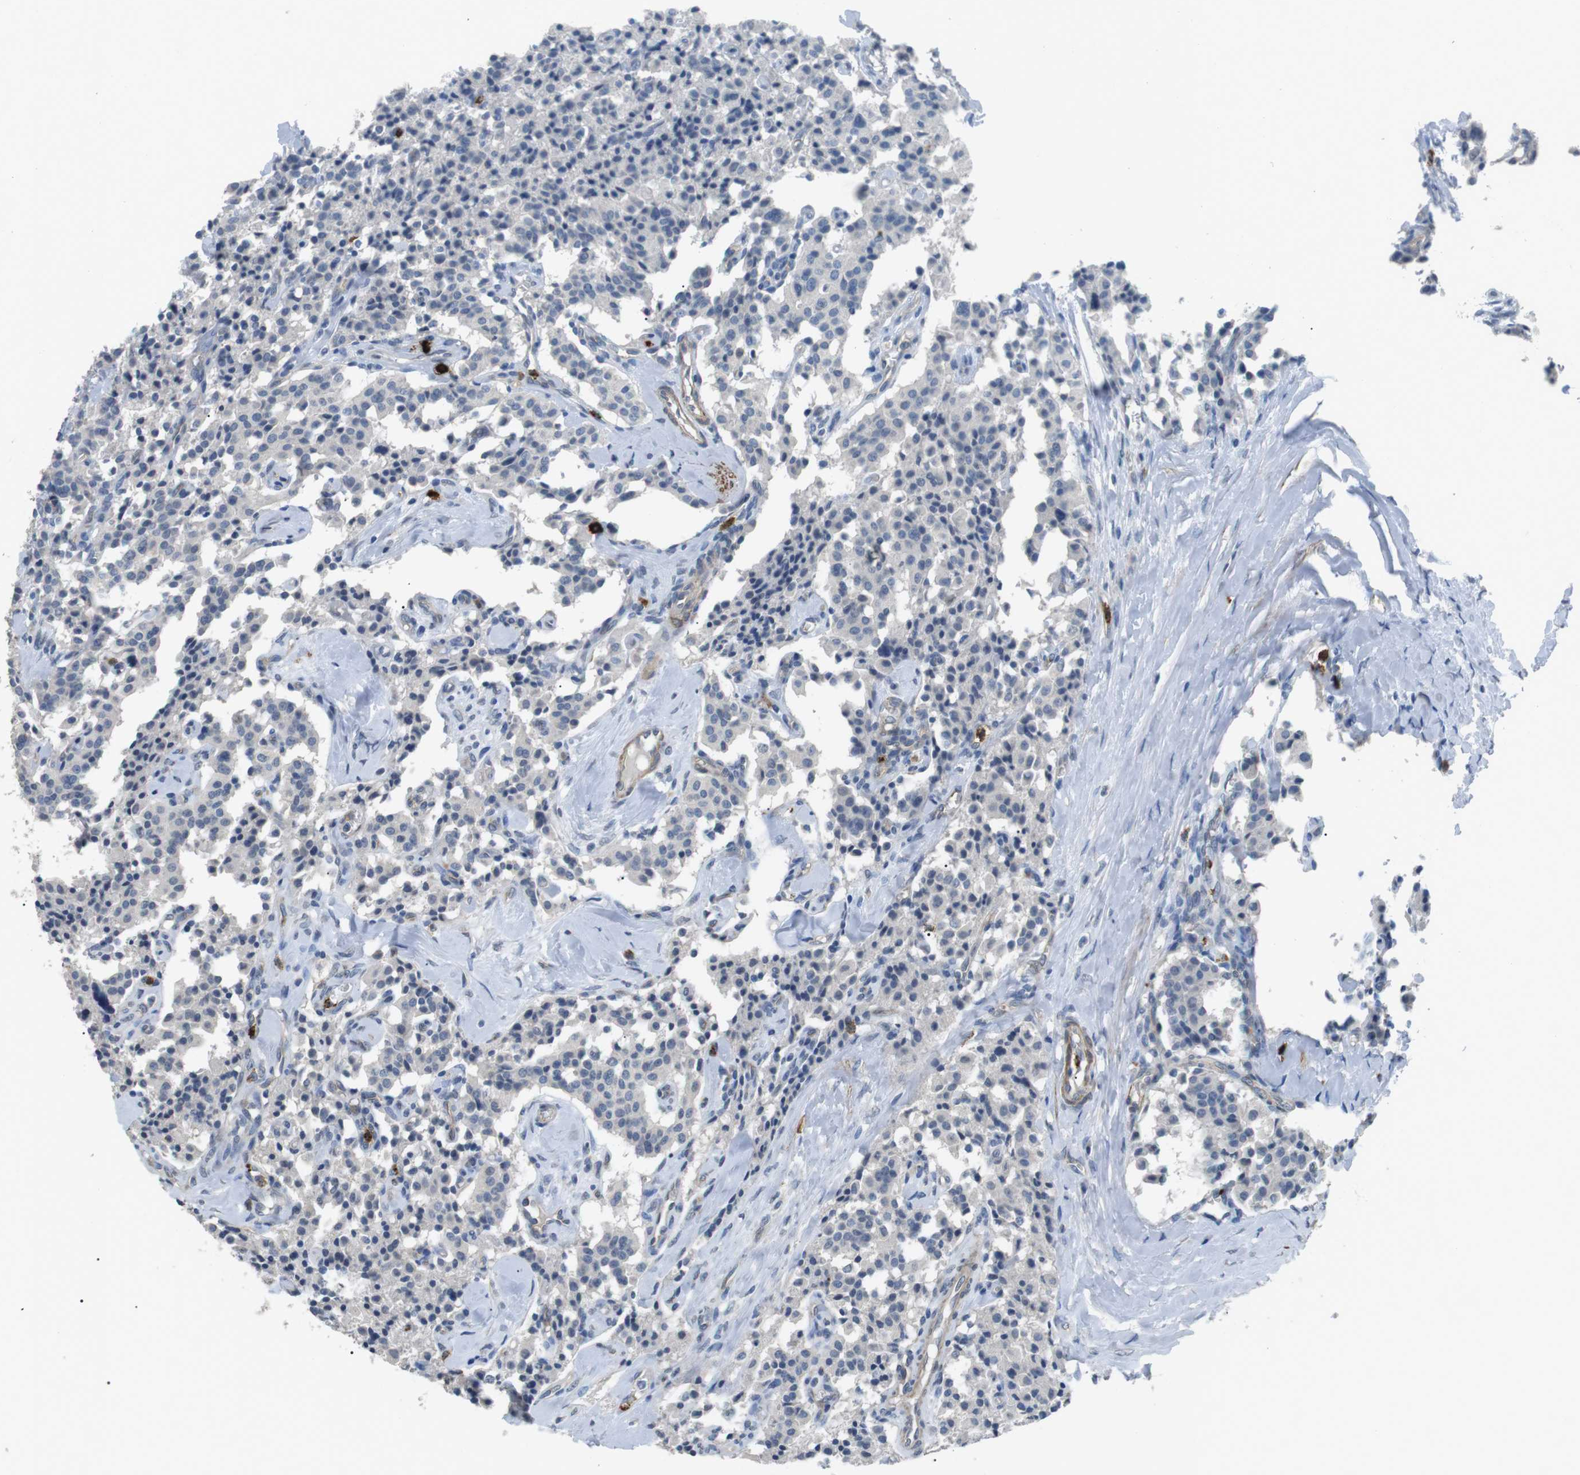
{"staining": {"intensity": "negative", "quantity": "none", "location": "none"}, "tissue": "carcinoid", "cell_type": "Tumor cells", "image_type": "cancer", "snomed": [{"axis": "morphology", "description": "Carcinoid, malignant, NOS"}, {"axis": "topography", "description": "Lung"}], "caption": "An image of human carcinoid (malignant) is negative for staining in tumor cells. (Brightfield microscopy of DAB IHC at high magnification).", "gene": "GZMM", "patient": {"sex": "male", "age": 30}}